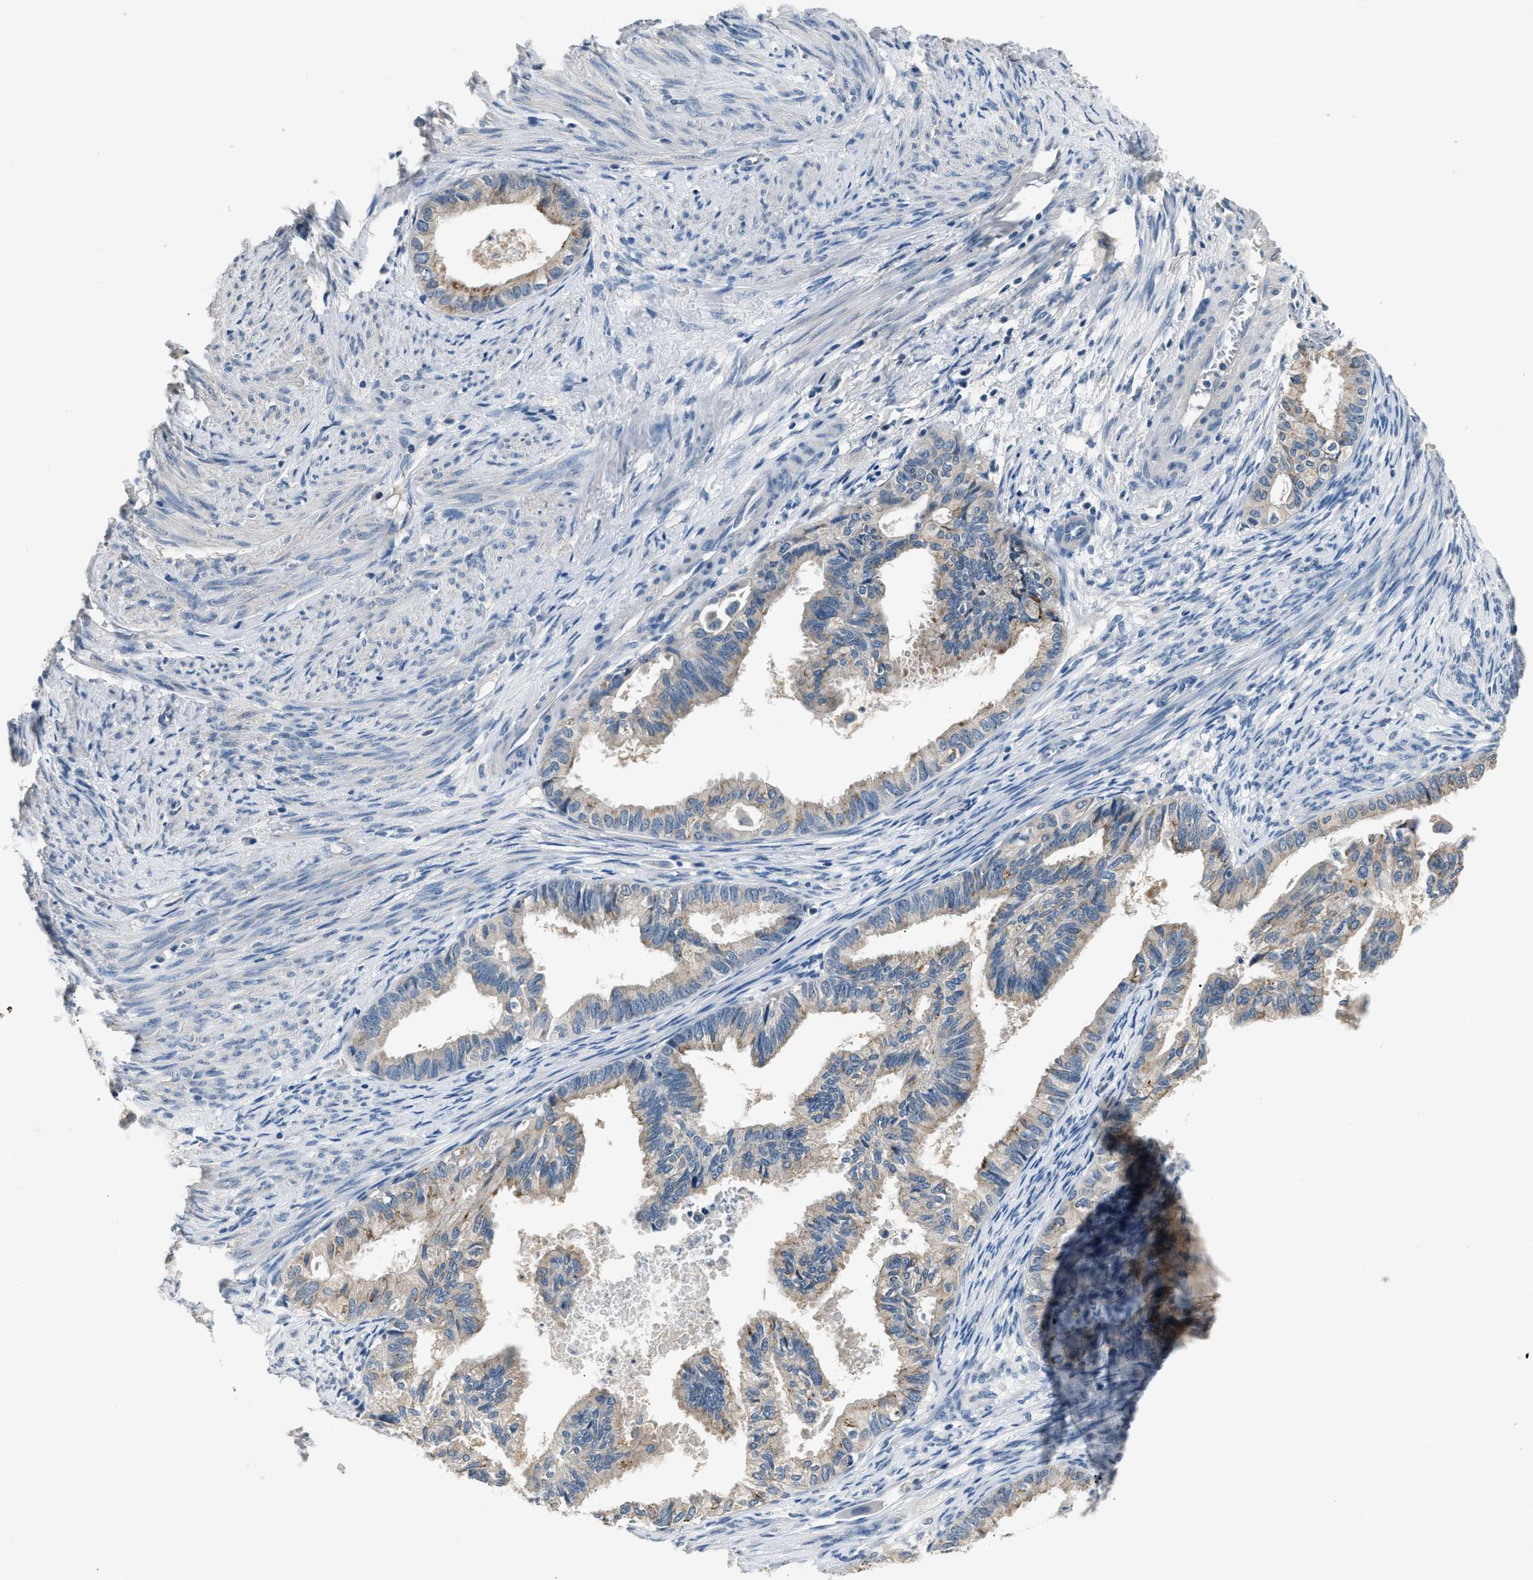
{"staining": {"intensity": "weak", "quantity": "<25%", "location": "cytoplasmic/membranous"}, "tissue": "cervical cancer", "cell_type": "Tumor cells", "image_type": "cancer", "snomed": [{"axis": "morphology", "description": "Normal tissue, NOS"}, {"axis": "morphology", "description": "Adenocarcinoma, NOS"}, {"axis": "topography", "description": "Cervix"}, {"axis": "topography", "description": "Endometrium"}], "caption": "Immunohistochemistry photomicrograph of neoplastic tissue: cervical adenocarcinoma stained with DAB (3,3'-diaminobenzidine) demonstrates no significant protein staining in tumor cells.", "gene": "INHA", "patient": {"sex": "female", "age": 86}}